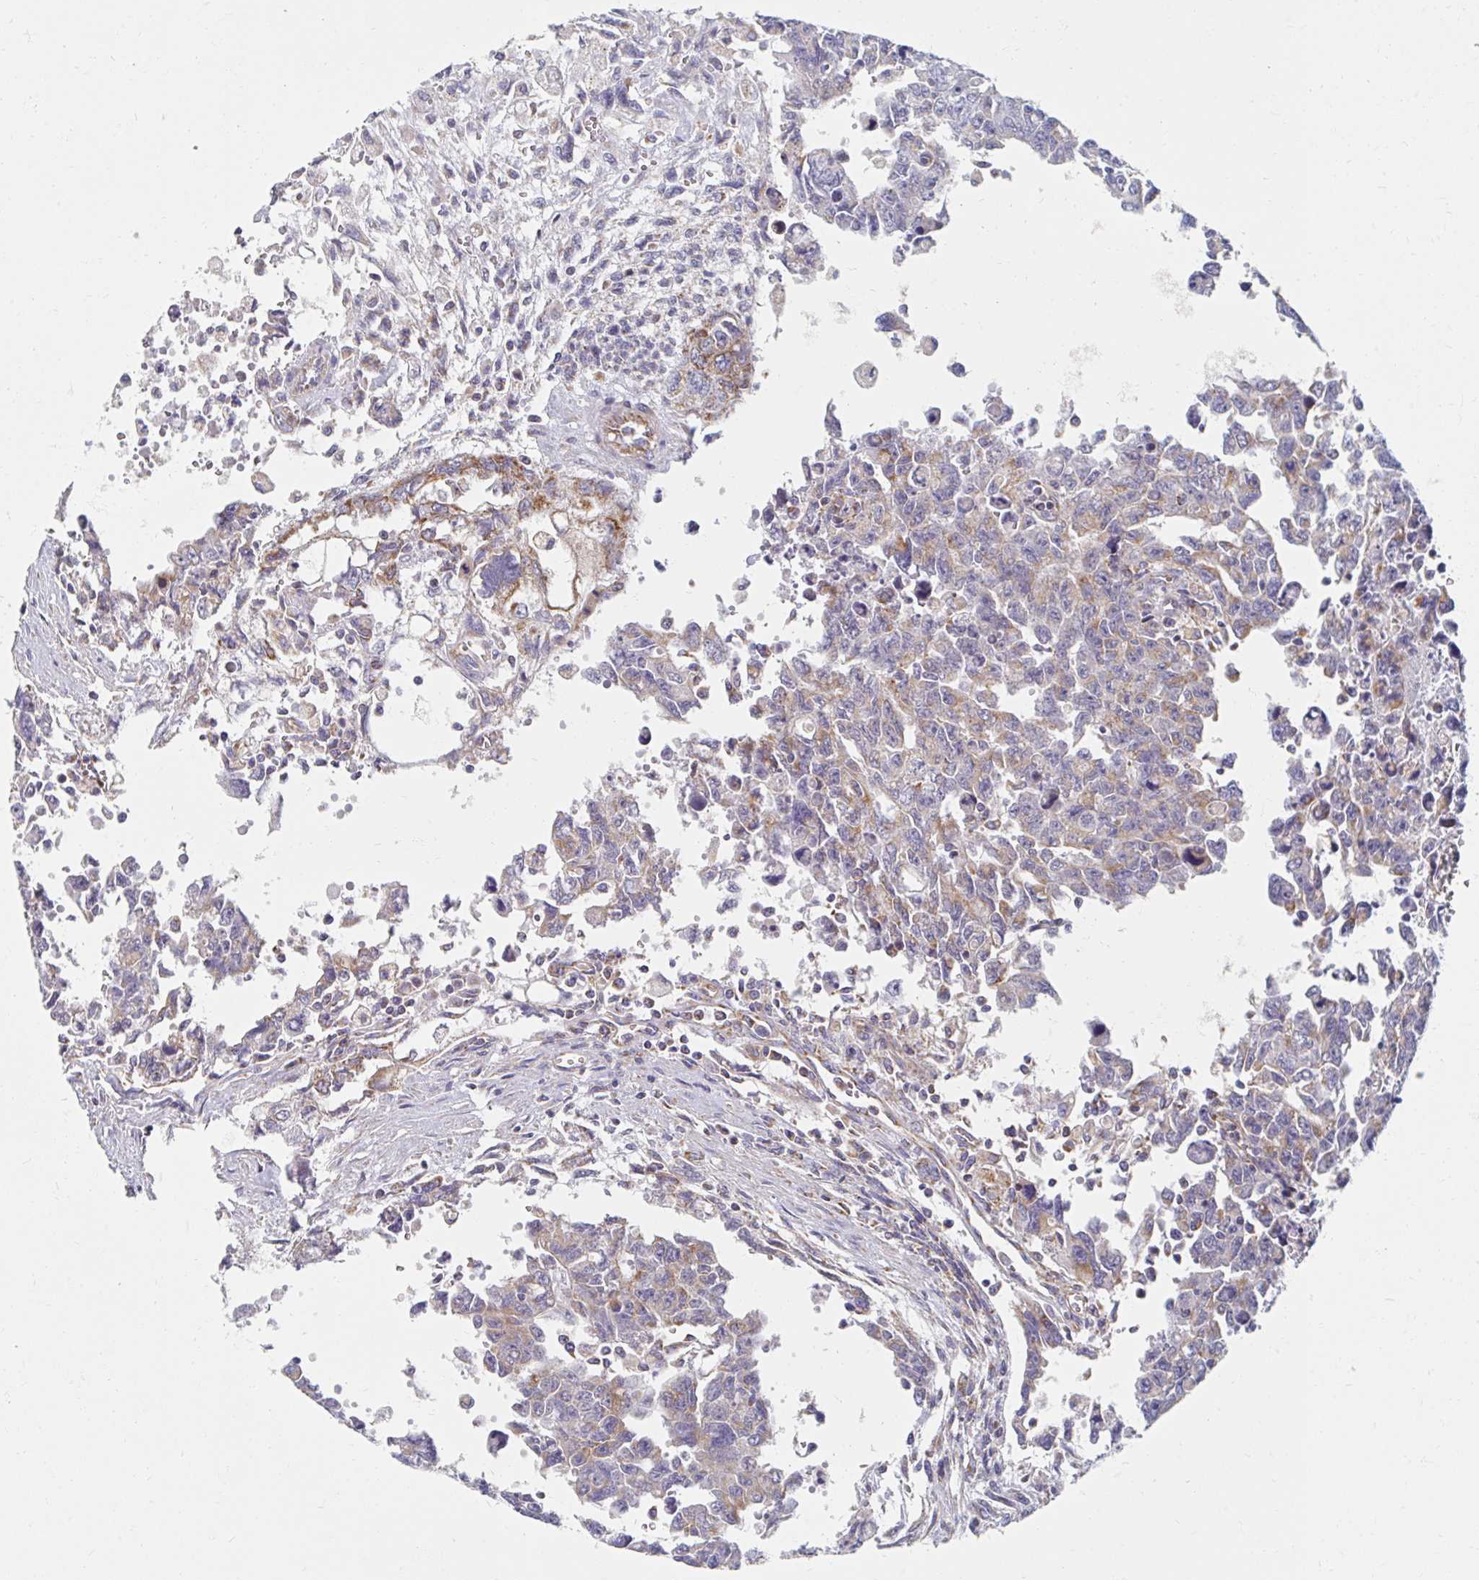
{"staining": {"intensity": "moderate", "quantity": "25%-75%", "location": "cytoplasmic/membranous"}, "tissue": "testis cancer", "cell_type": "Tumor cells", "image_type": "cancer", "snomed": [{"axis": "morphology", "description": "Carcinoma, Embryonal, NOS"}, {"axis": "topography", "description": "Testis"}], "caption": "Testis embryonal carcinoma was stained to show a protein in brown. There is medium levels of moderate cytoplasmic/membranous expression in about 25%-75% of tumor cells. The staining was performed using DAB, with brown indicating positive protein expression. Nuclei are stained blue with hematoxylin.", "gene": "MAVS", "patient": {"sex": "male", "age": 24}}